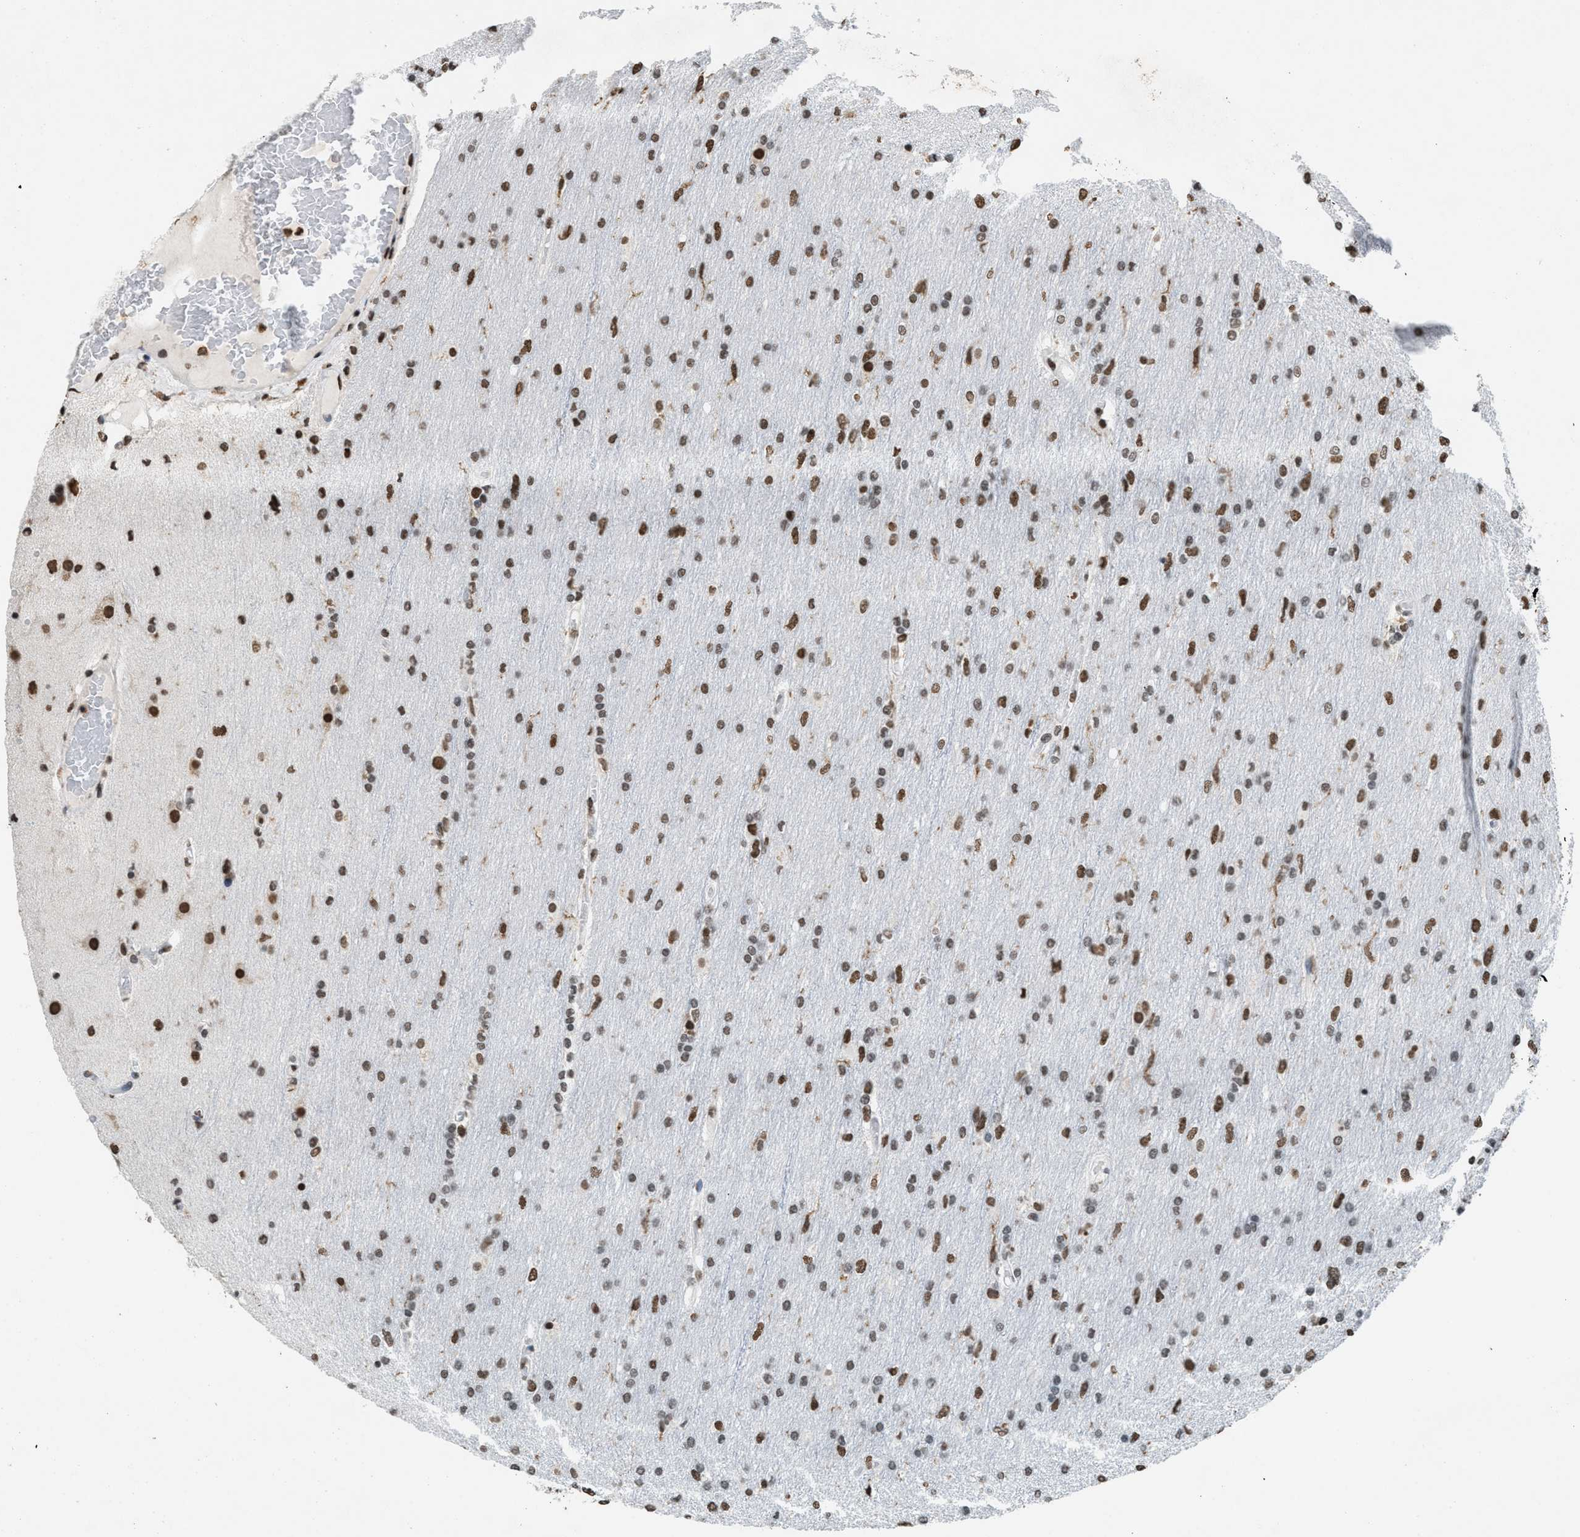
{"staining": {"intensity": "moderate", "quantity": ">75%", "location": "nuclear"}, "tissue": "glioma", "cell_type": "Tumor cells", "image_type": "cancer", "snomed": [{"axis": "morphology", "description": "Glioma, malignant, High grade"}, {"axis": "topography", "description": "Cerebral cortex"}], "caption": "Immunohistochemical staining of human malignant glioma (high-grade) reveals medium levels of moderate nuclear protein staining in about >75% of tumor cells. (DAB (3,3'-diaminobenzidine) = brown stain, brightfield microscopy at high magnification).", "gene": "NUP88", "patient": {"sex": "female", "age": 36}}